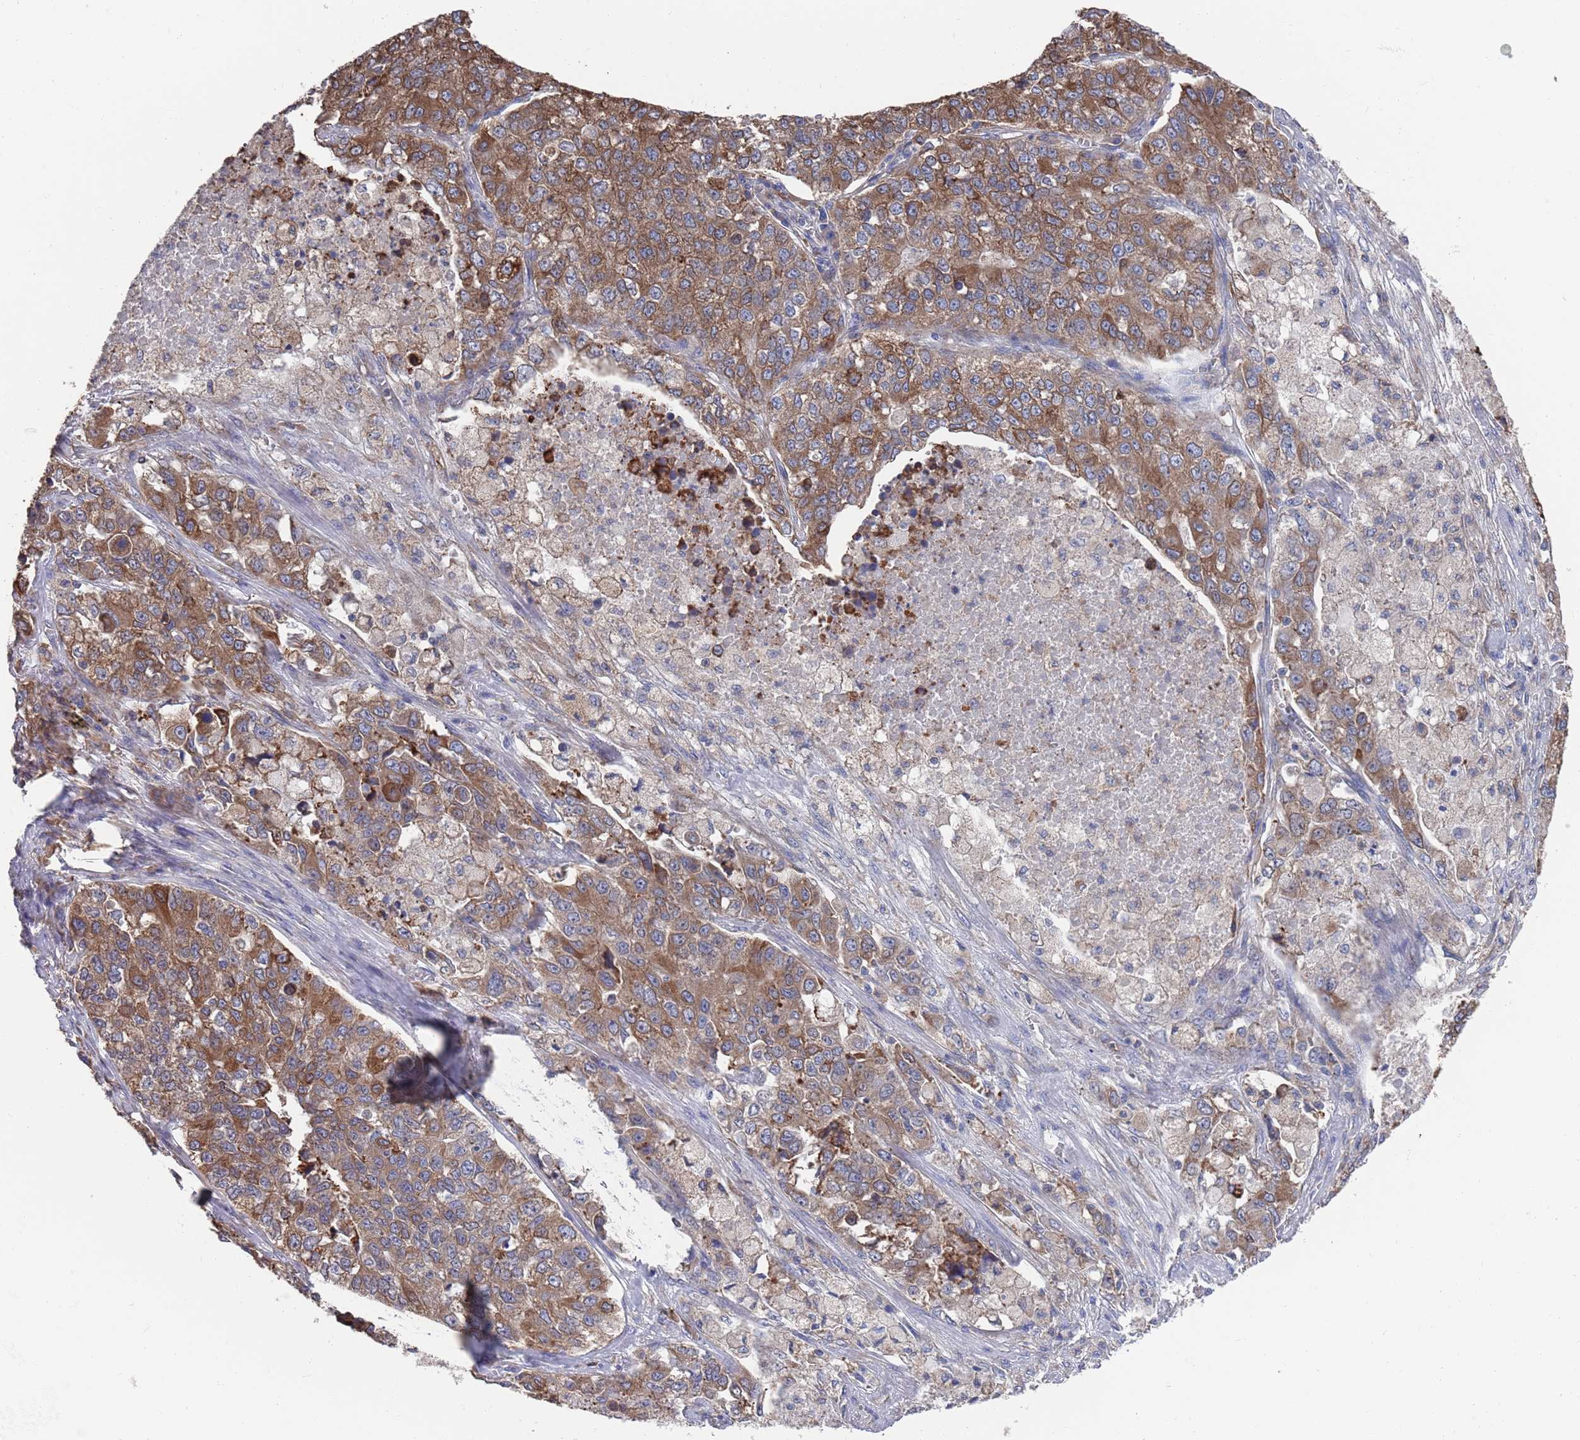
{"staining": {"intensity": "moderate", "quantity": ">75%", "location": "cytoplasmic/membranous"}, "tissue": "lung cancer", "cell_type": "Tumor cells", "image_type": "cancer", "snomed": [{"axis": "morphology", "description": "Adenocarcinoma, NOS"}, {"axis": "topography", "description": "Lung"}], "caption": "IHC of lung cancer (adenocarcinoma) displays medium levels of moderate cytoplasmic/membranous staining in approximately >75% of tumor cells.", "gene": "GID8", "patient": {"sex": "male", "age": 49}}